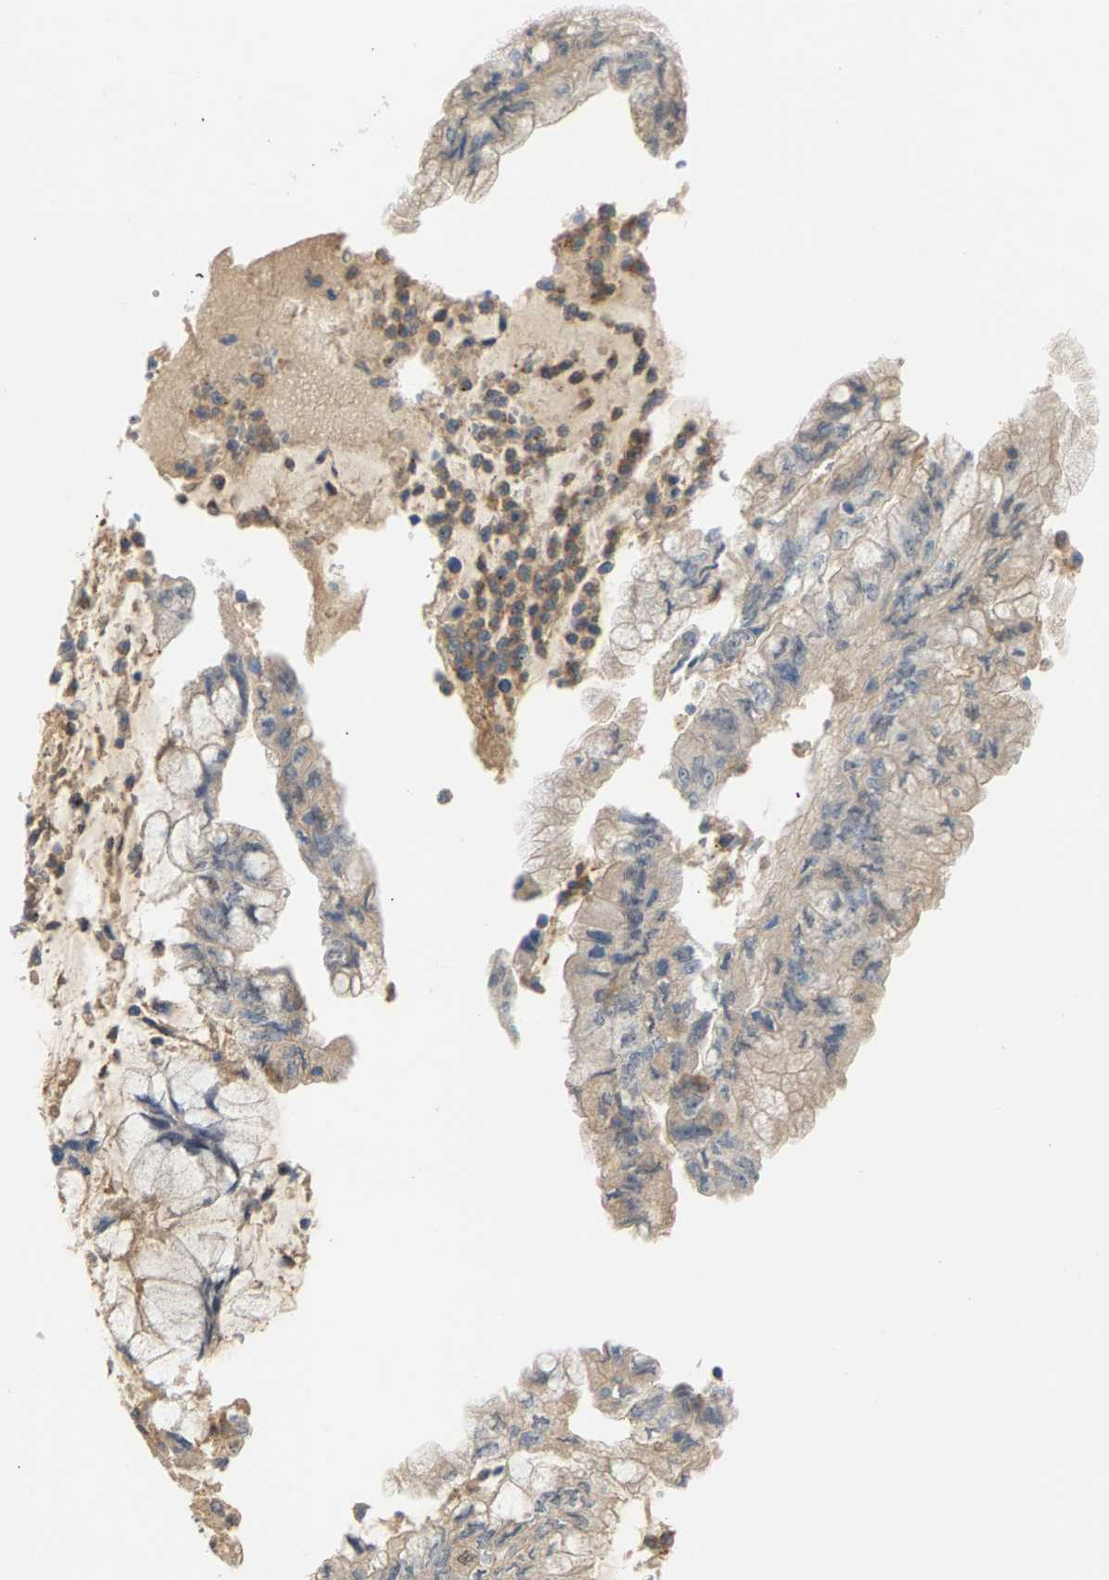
{"staining": {"intensity": "weak", "quantity": "<25%", "location": "cytoplasmic/membranous"}, "tissue": "pancreatic cancer", "cell_type": "Tumor cells", "image_type": "cancer", "snomed": [{"axis": "morphology", "description": "Adenocarcinoma, NOS"}, {"axis": "topography", "description": "Pancreas"}], "caption": "Pancreatic adenocarcinoma was stained to show a protein in brown. There is no significant expression in tumor cells. Brightfield microscopy of immunohistochemistry stained with DAB (brown) and hematoxylin (blue), captured at high magnification.", "gene": "KRTAP27-1", "patient": {"sex": "female", "age": 73}}